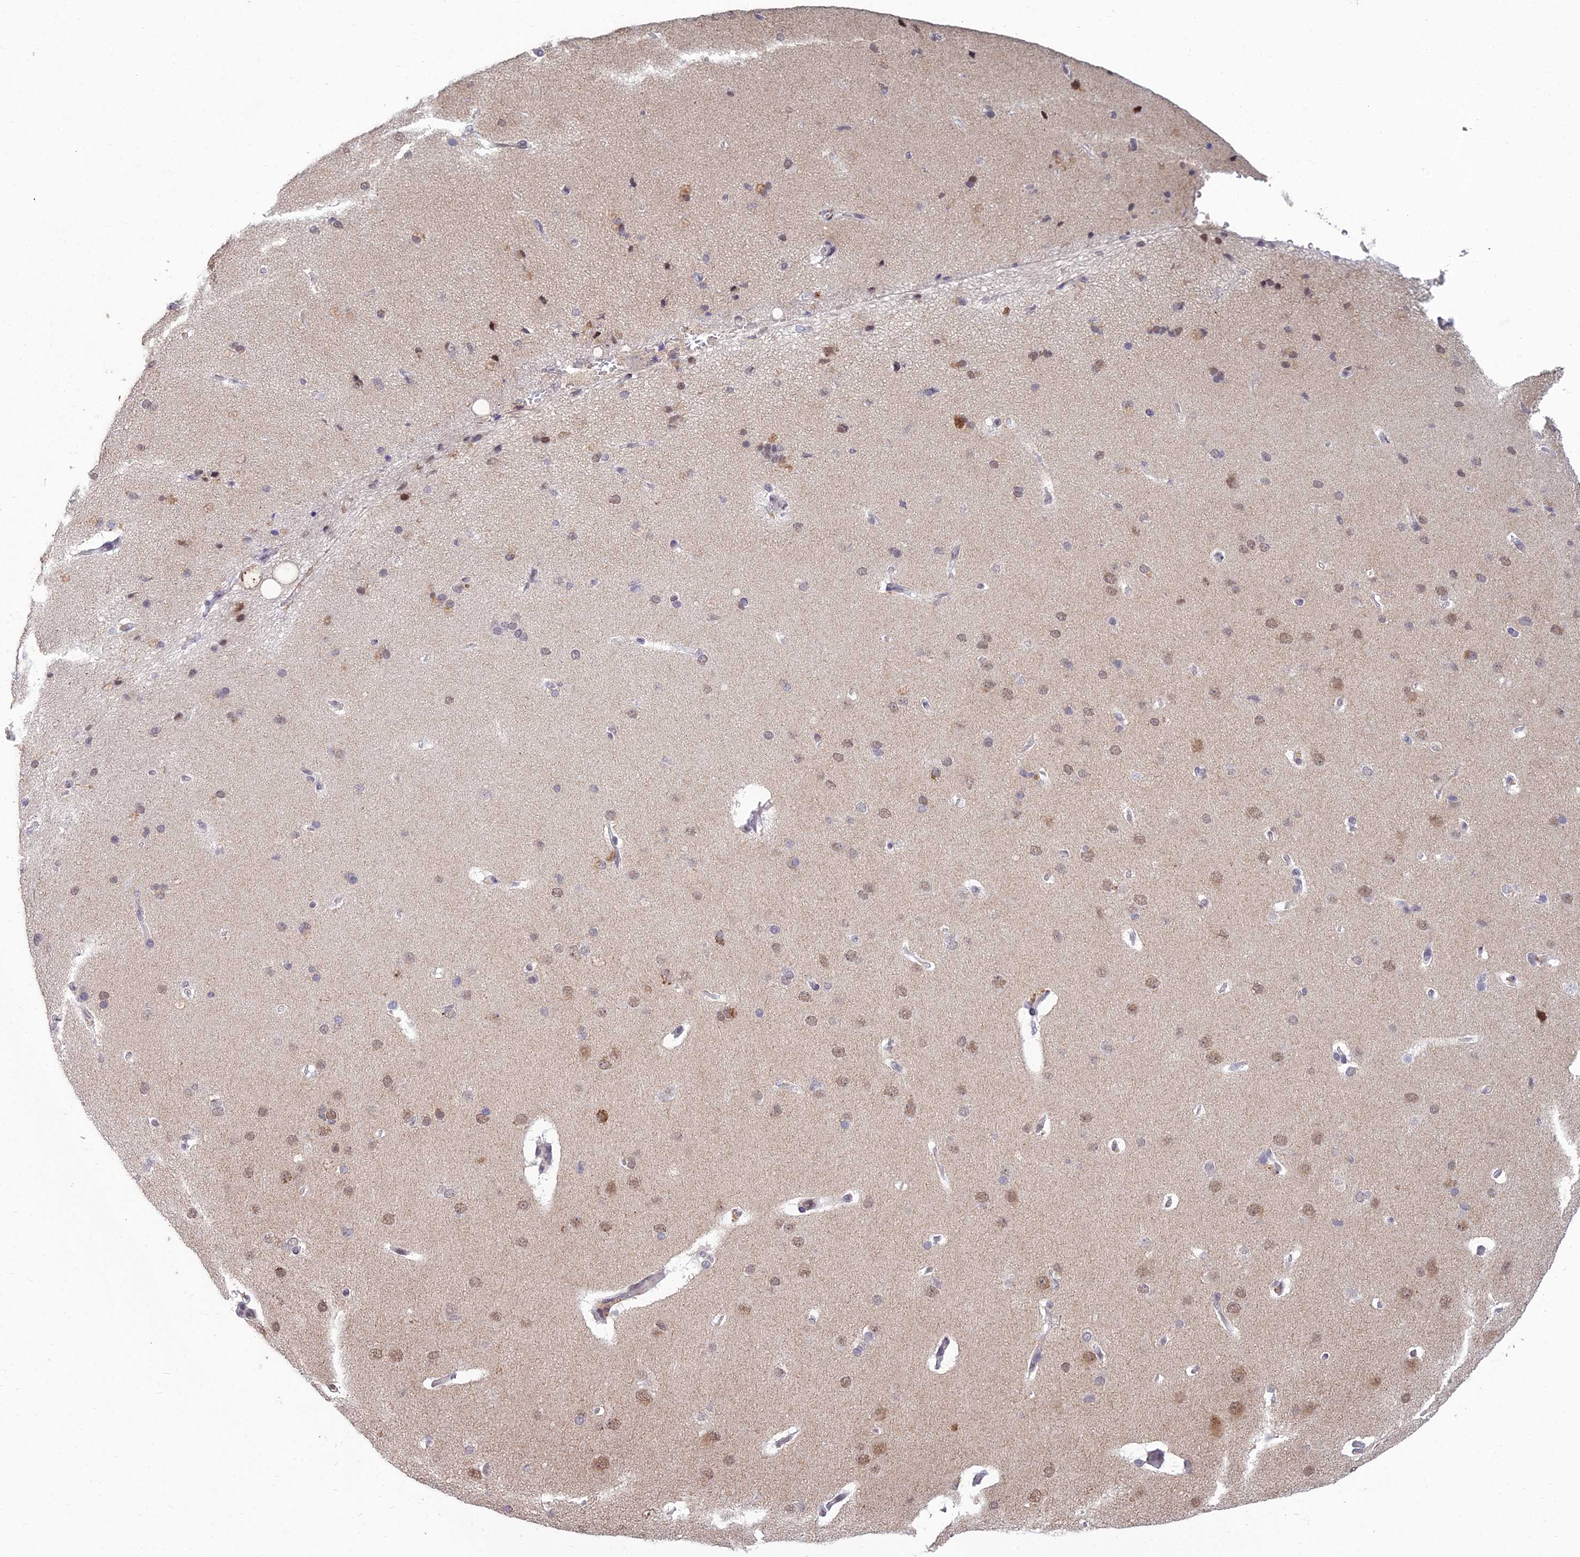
{"staining": {"intensity": "negative", "quantity": "none", "location": "none"}, "tissue": "cerebral cortex", "cell_type": "Endothelial cells", "image_type": "normal", "snomed": [{"axis": "morphology", "description": "Normal tissue, NOS"}, {"axis": "topography", "description": "Cerebral cortex"}], "caption": "DAB (3,3'-diaminobenzidine) immunohistochemical staining of normal human cerebral cortex exhibits no significant expression in endothelial cells. (DAB (3,3'-diaminobenzidine) IHC, high magnification).", "gene": "ABHD17A", "patient": {"sex": "male", "age": 62}}